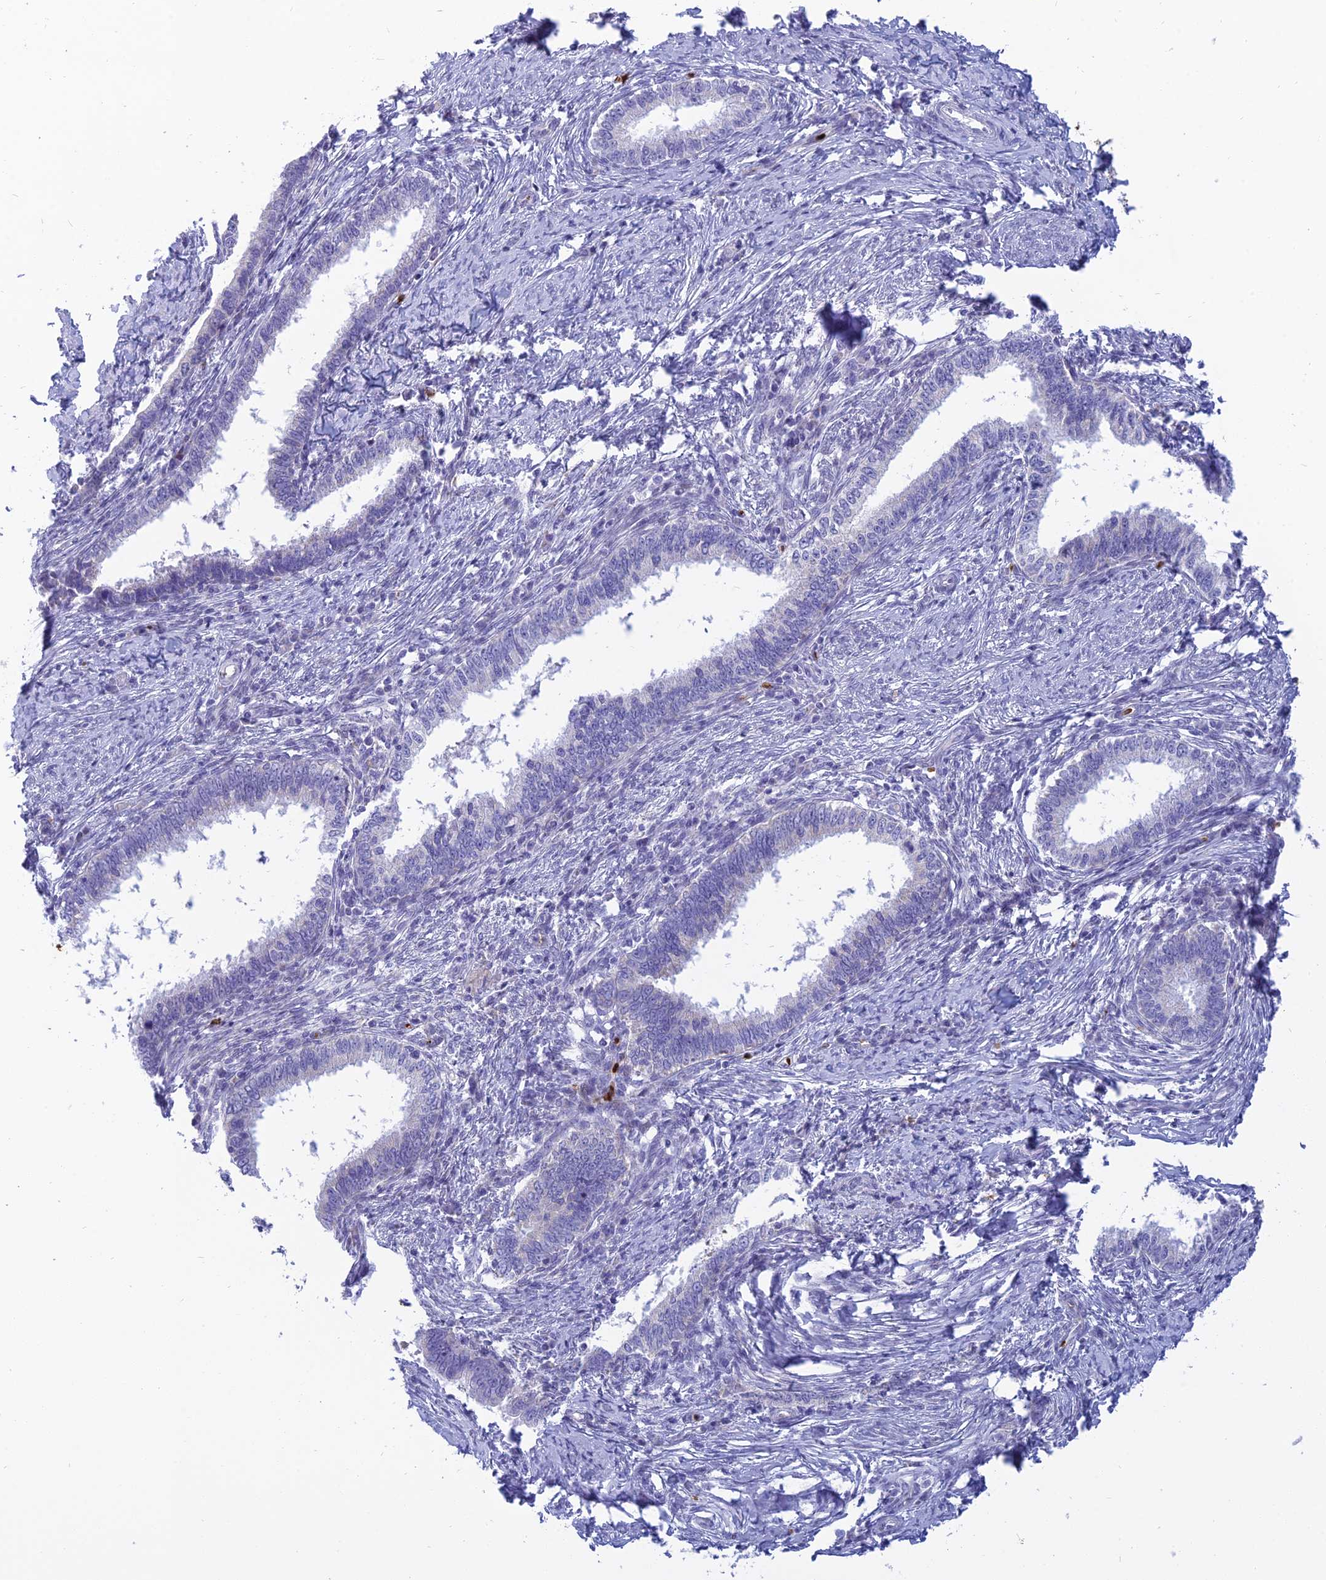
{"staining": {"intensity": "negative", "quantity": "none", "location": "none"}, "tissue": "cervical cancer", "cell_type": "Tumor cells", "image_type": "cancer", "snomed": [{"axis": "morphology", "description": "Adenocarcinoma, NOS"}, {"axis": "topography", "description": "Cervix"}], "caption": "The photomicrograph reveals no staining of tumor cells in cervical cancer (adenocarcinoma). Nuclei are stained in blue.", "gene": "HHAT", "patient": {"sex": "female", "age": 36}}